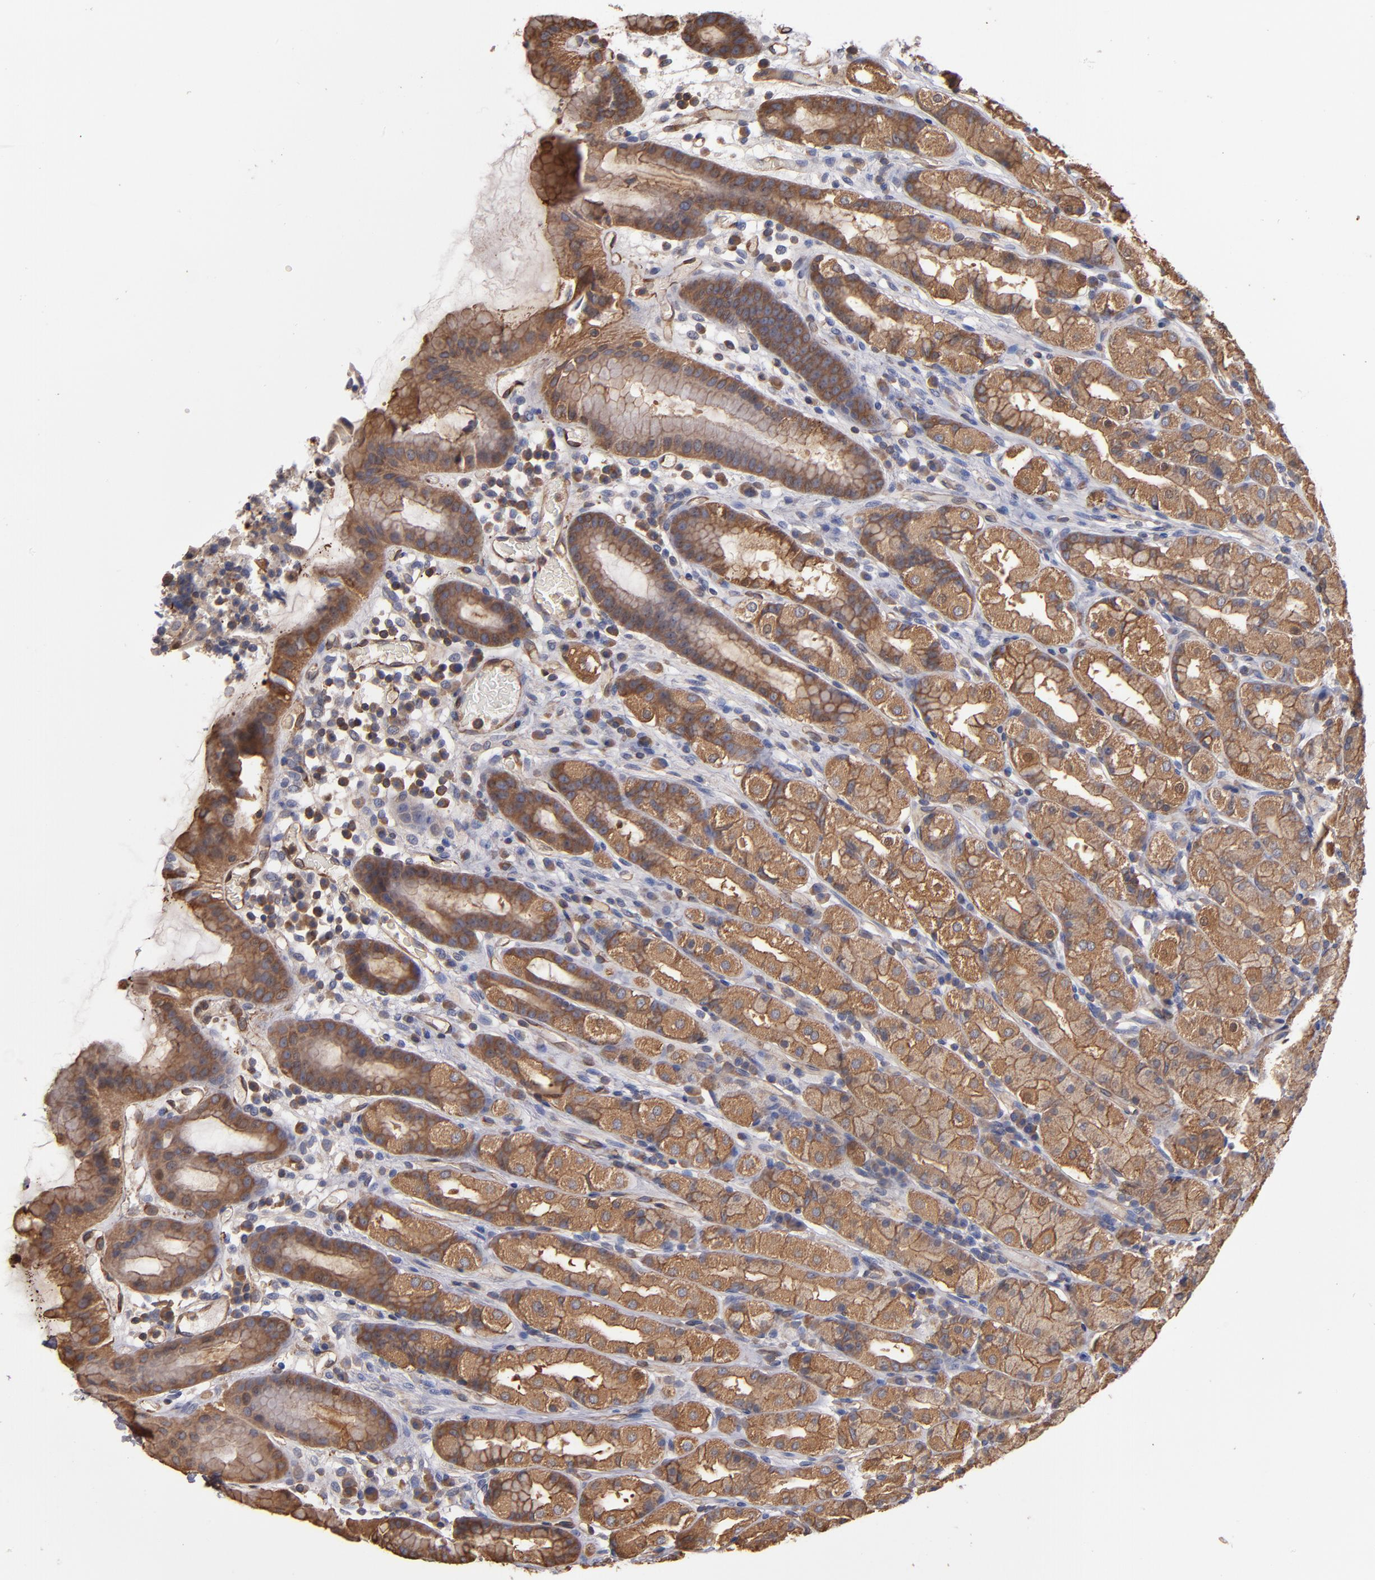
{"staining": {"intensity": "moderate", "quantity": ">75%", "location": "cytoplasmic/membranous"}, "tissue": "stomach", "cell_type": "Glandular cells", "image_type": "normal", "snomed": [{"axis": "morphology", "description": "Normal tissue, NOS"}, {"axis": "topography", "description": "Stomach, upper"}], "caption": "Protein staining of benign stomach demonstrates moderate cytoplasmic/membranous positivity in approximately >75% of glandular cells. (DAB = brown stain, brightfield microscopy at high magnification).", "gene": "ESYT2", "patient": {"sex": "male", "age": 68}}